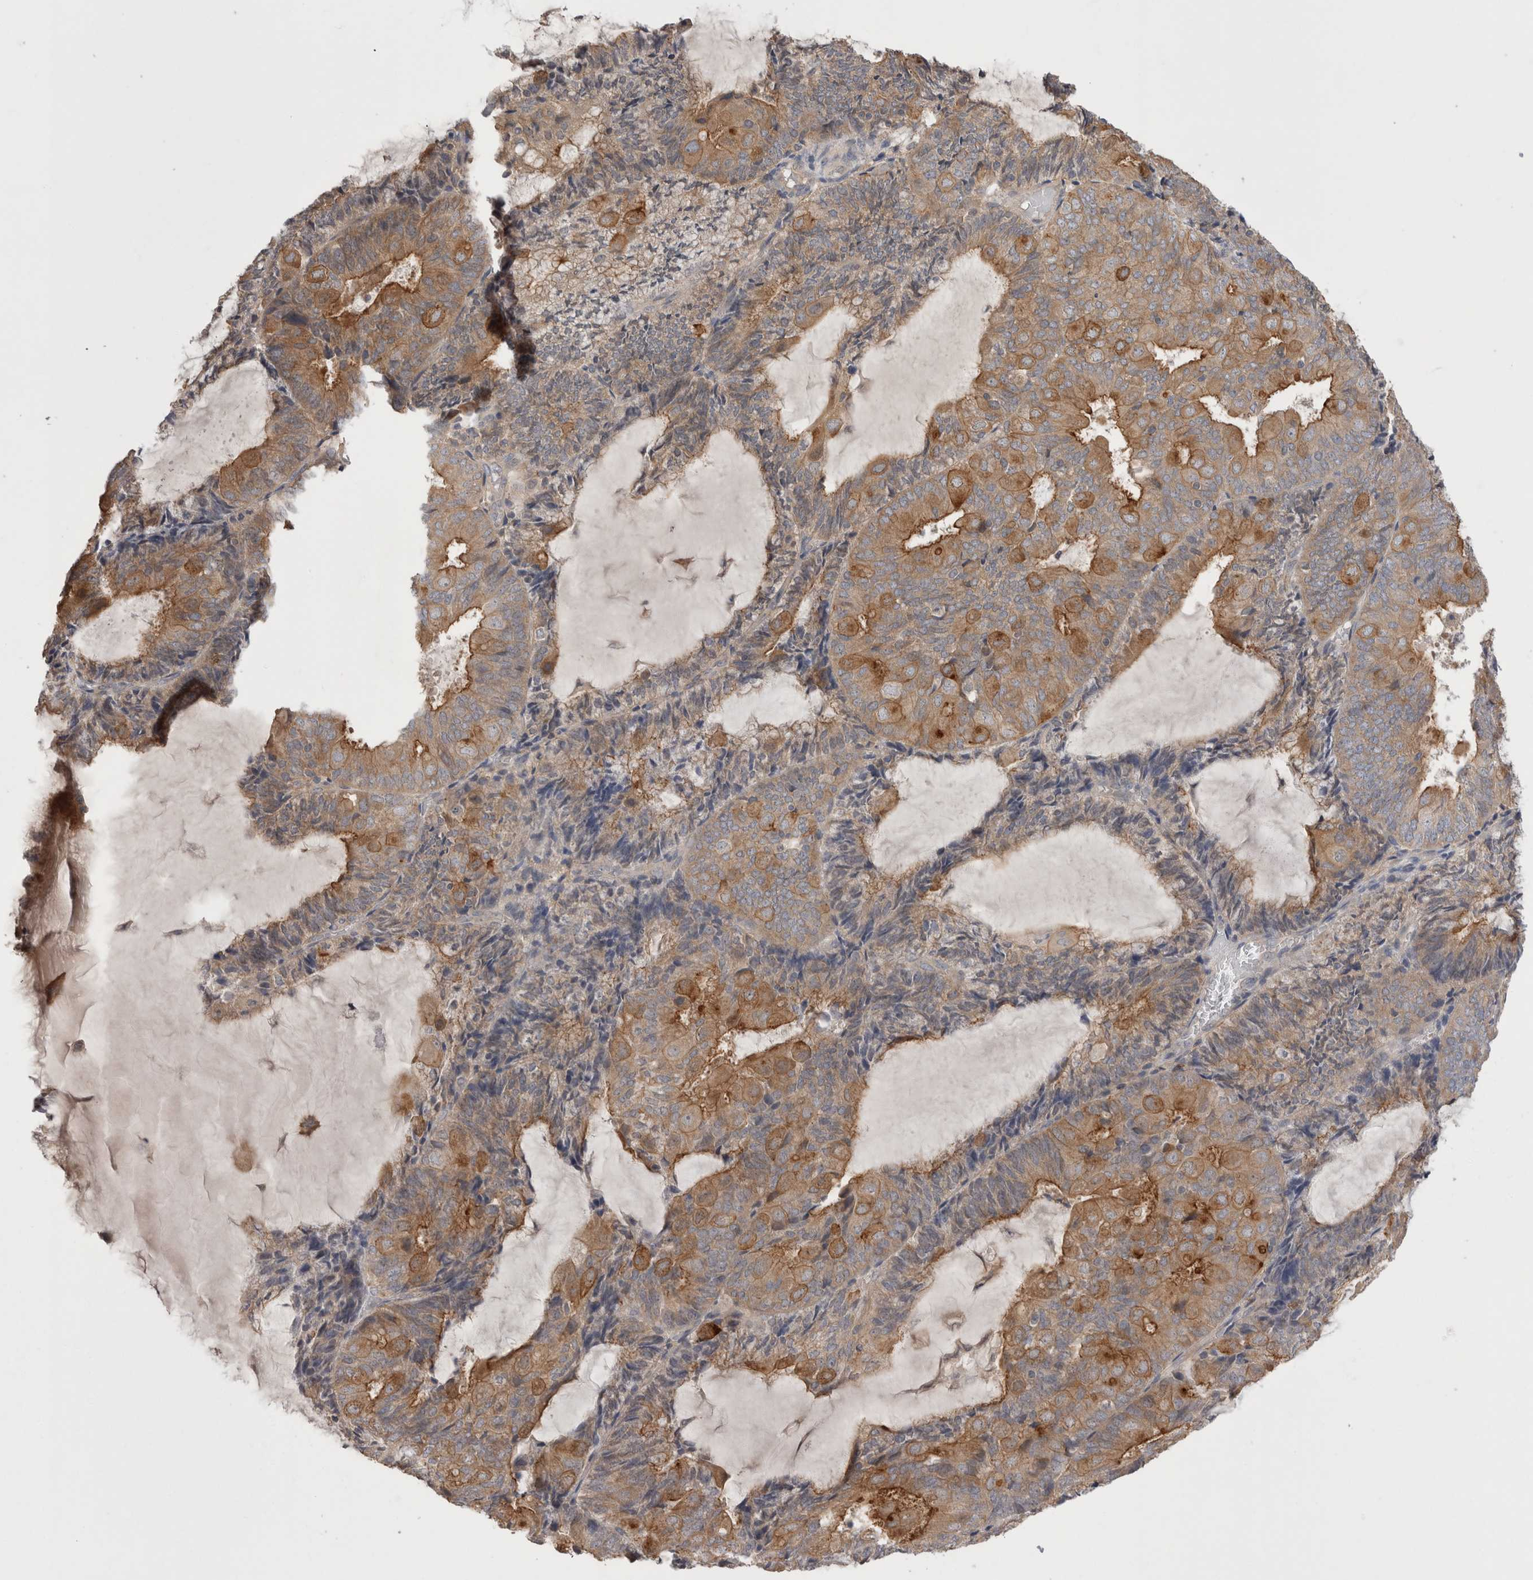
{"staining": {"intensity": "moderate", "quantity": ">75%", "location": "cytoplasmic/membranous"}, "tissue": "endometrial cancer", "cell_type": "Tumor cells", "image_type": "cancer", "snomed": [{"axis": "morphology", "description": "Adenocarcinoma, NOS"}, {"axis": "topography", "description": "Endometrium"}], "caption": "Tumor cells display medium levels of moderate cytoplasmic/membranous expression in approximately >75% of cells in endometrial adenocarcinoma.", "gene": "OTOR", "patient": {"sex": "female", "age": 81}}